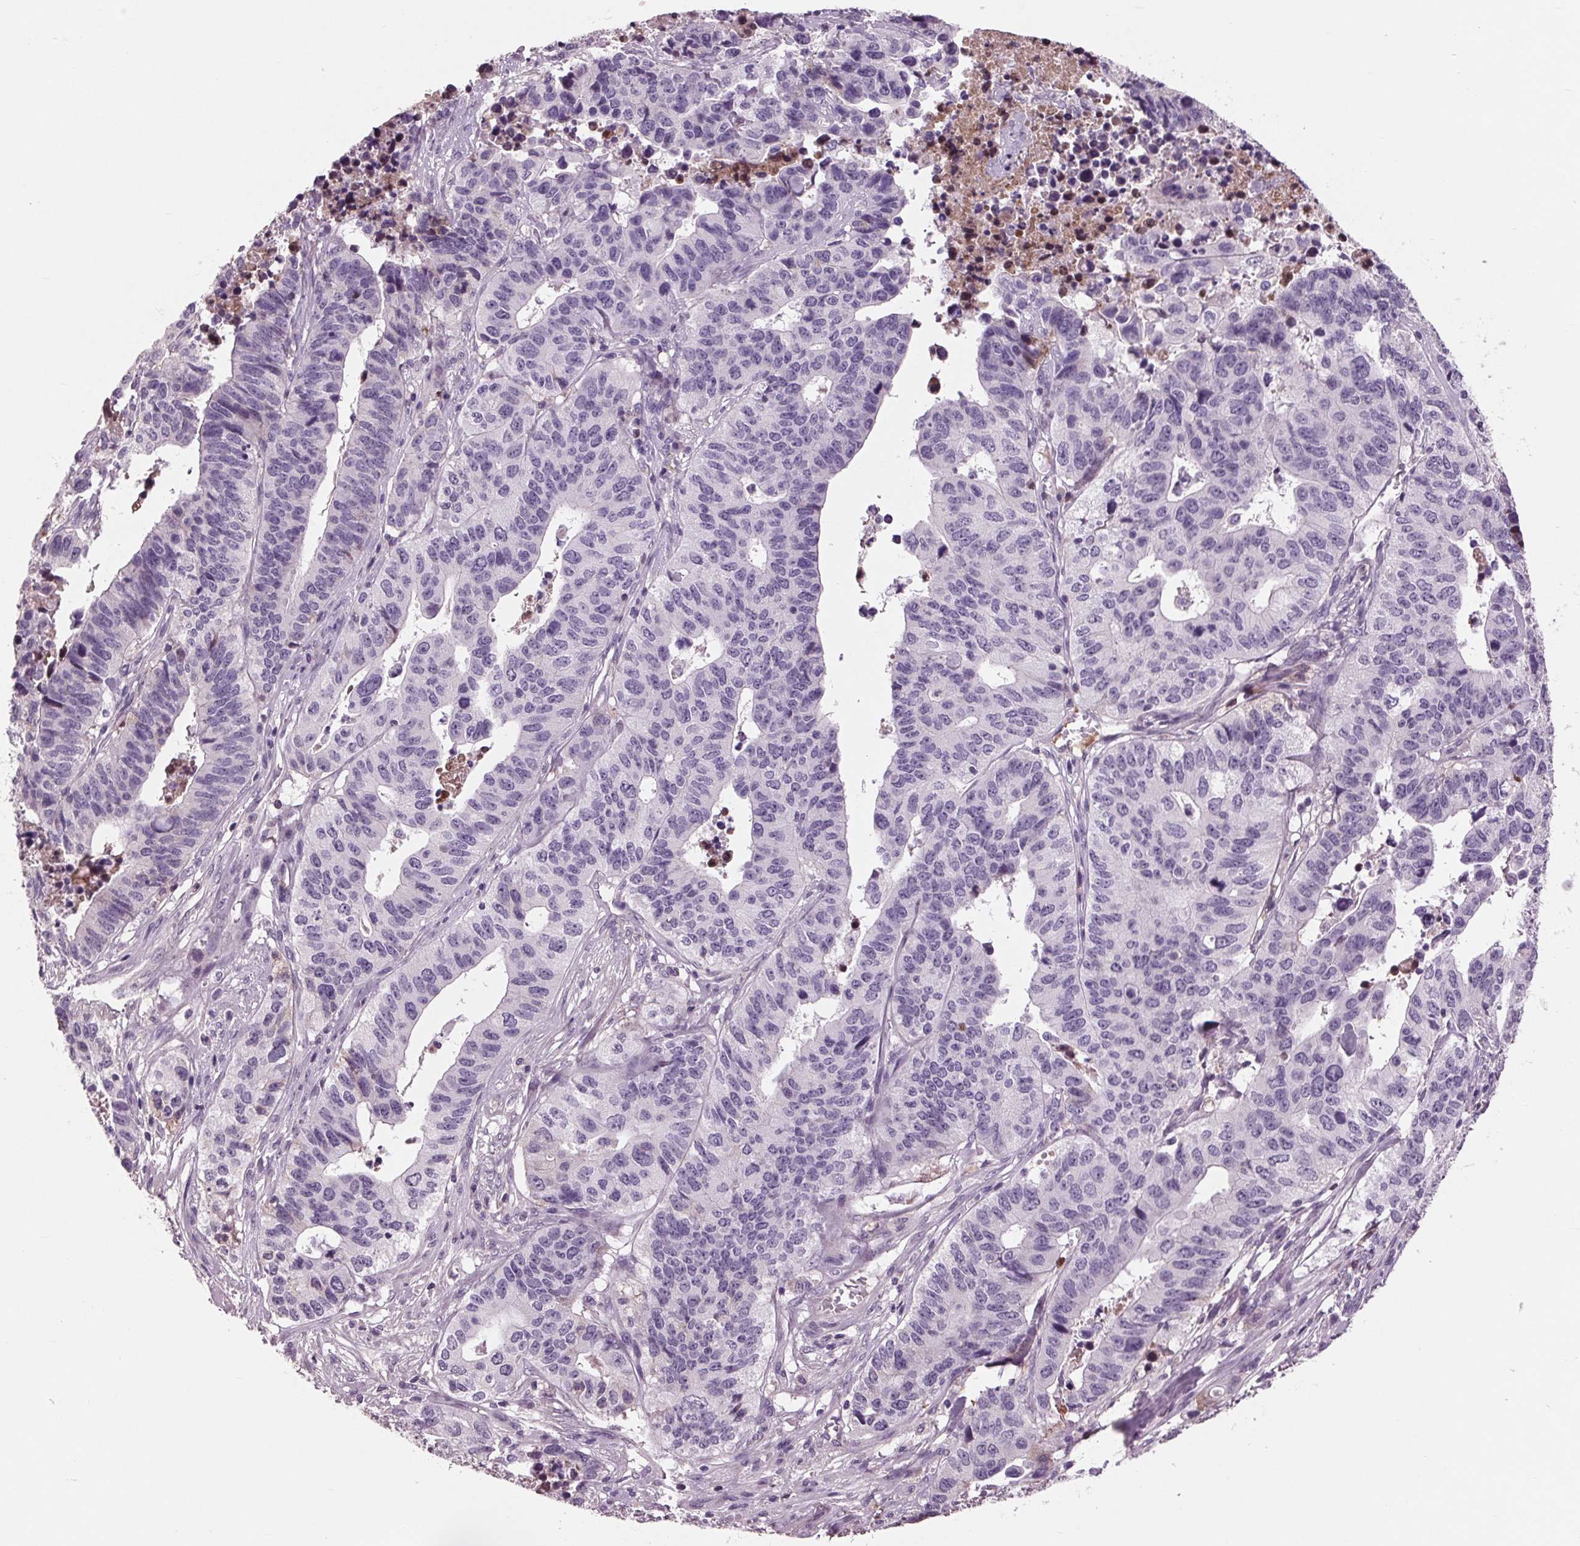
{"staining": {"intensity": "negative", "quantity": "none", "location": "none"}, "tissue": "stomach cancer", "cell_type": "Tumor cells", "image_type": "cancer", "snomed": [{"axis": "morphology", "description": "Adenocarcinoma, NOS"}, {"axis": "topography", "description": "Stomach, upper"}], "caption": "The immunohistochemistry histopathology image has no significant expression in tumor cells of stomach cancer tissue.", "gene": "C6", "patient": {"sex": "female", "age": 67}}